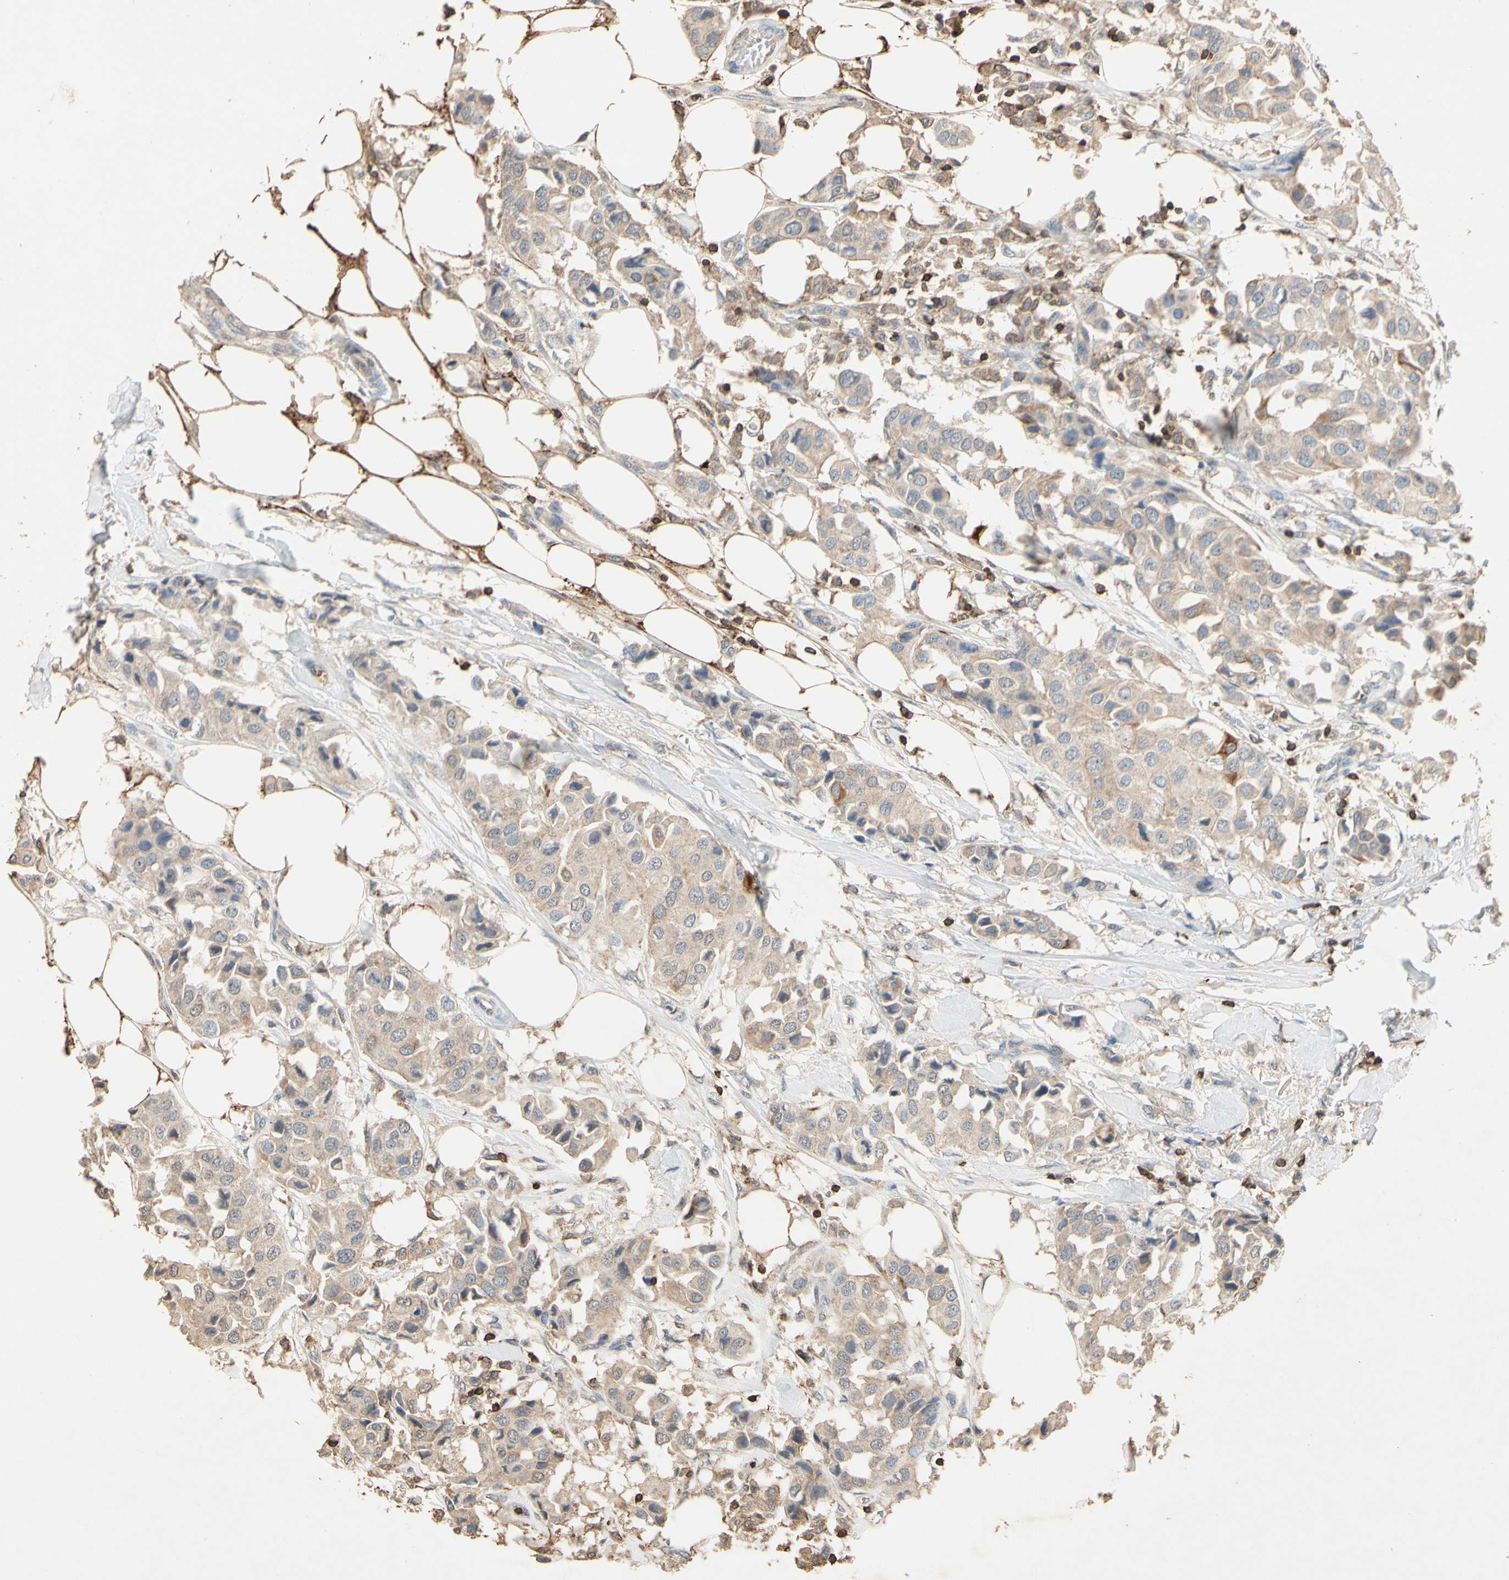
{"staining": {"intensity": "weak", "quantity": ">75%", "location": "cytoplasmic/membranous"}, "tissue": "breast cancer", "cell_type": "Tumor cells", "image_type": "cancer", "snomed": [{"axis": "morphology", "description": "Duct carcinoma"}, {"axis": "topography", "description": "Breast"}], "caption": "The histopathology image reveals a brown stain indicating the presence of a protein in the cytoplasmic/membranous of tumor cells in intraductal carcinoma (breast). The staining is performed using DAB brown chromogen to label protein expression. The nuclei are counter-stained blue using hematoxylin.", "gene": "MAP3K10", "patient": {"sex": "female", "age": 80}}